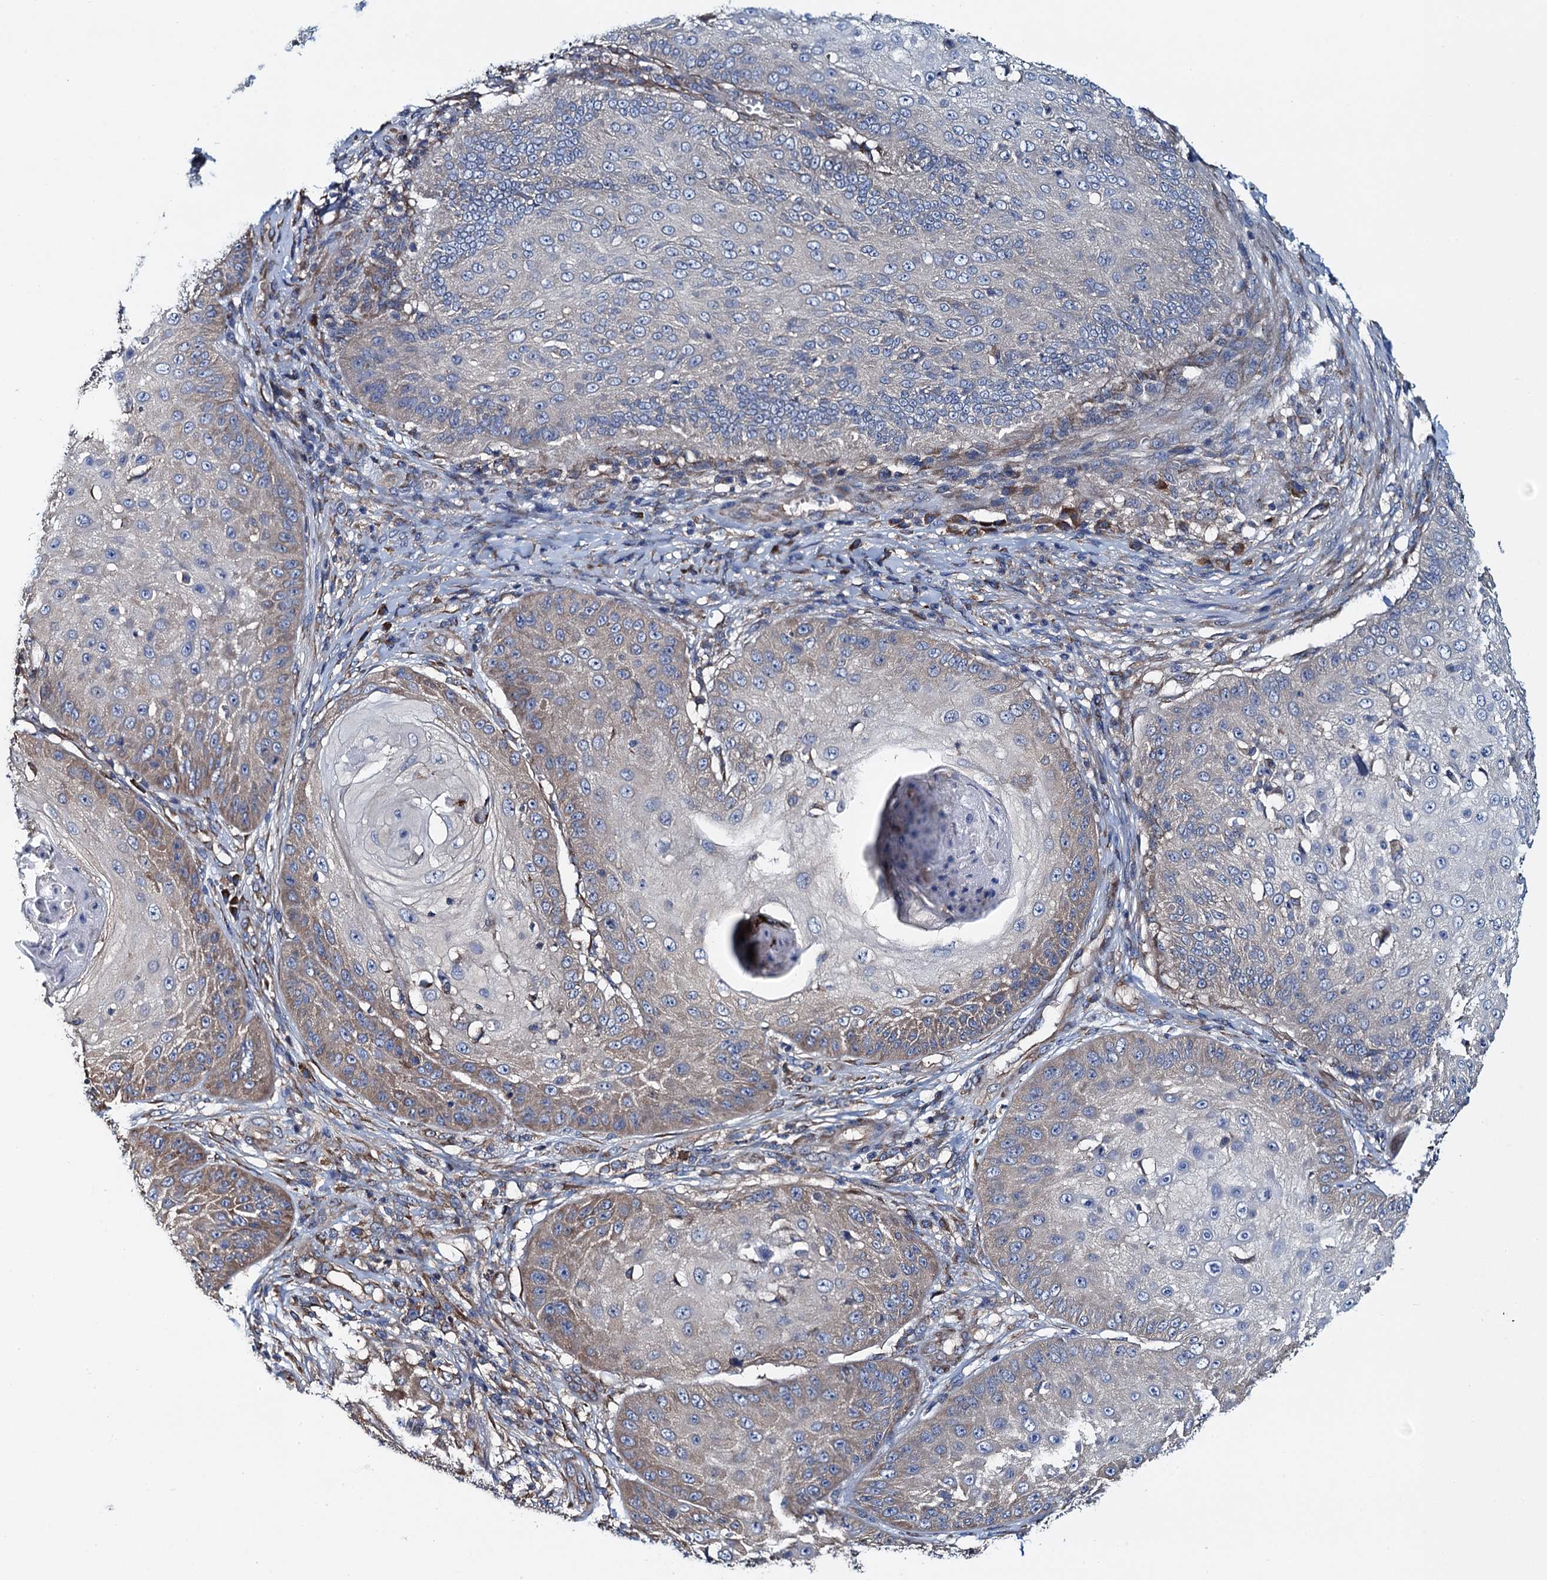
{"staining": {"intensity": "weak", "quantity": "25%-75%", "location": "cytoplasmic/membranous"}, "tissue": "skin cancer", "cell_type": "Tumor cells", "image_type": "cancer", "snomed": [{"axis": "morphology", "description": "Squamous cell carcinoma, NOS"}, {"axis": "topography", "description": "Skin"}], "caption": "The micrograph demonstrates immunohistochemical staining of skin cancer. There is weak cytoplasmic/membranous positivity is seen in about 25%-75% of tumor cells.", "gene": "ADCY9", "patient": {"sex": "male", "age": 70}}